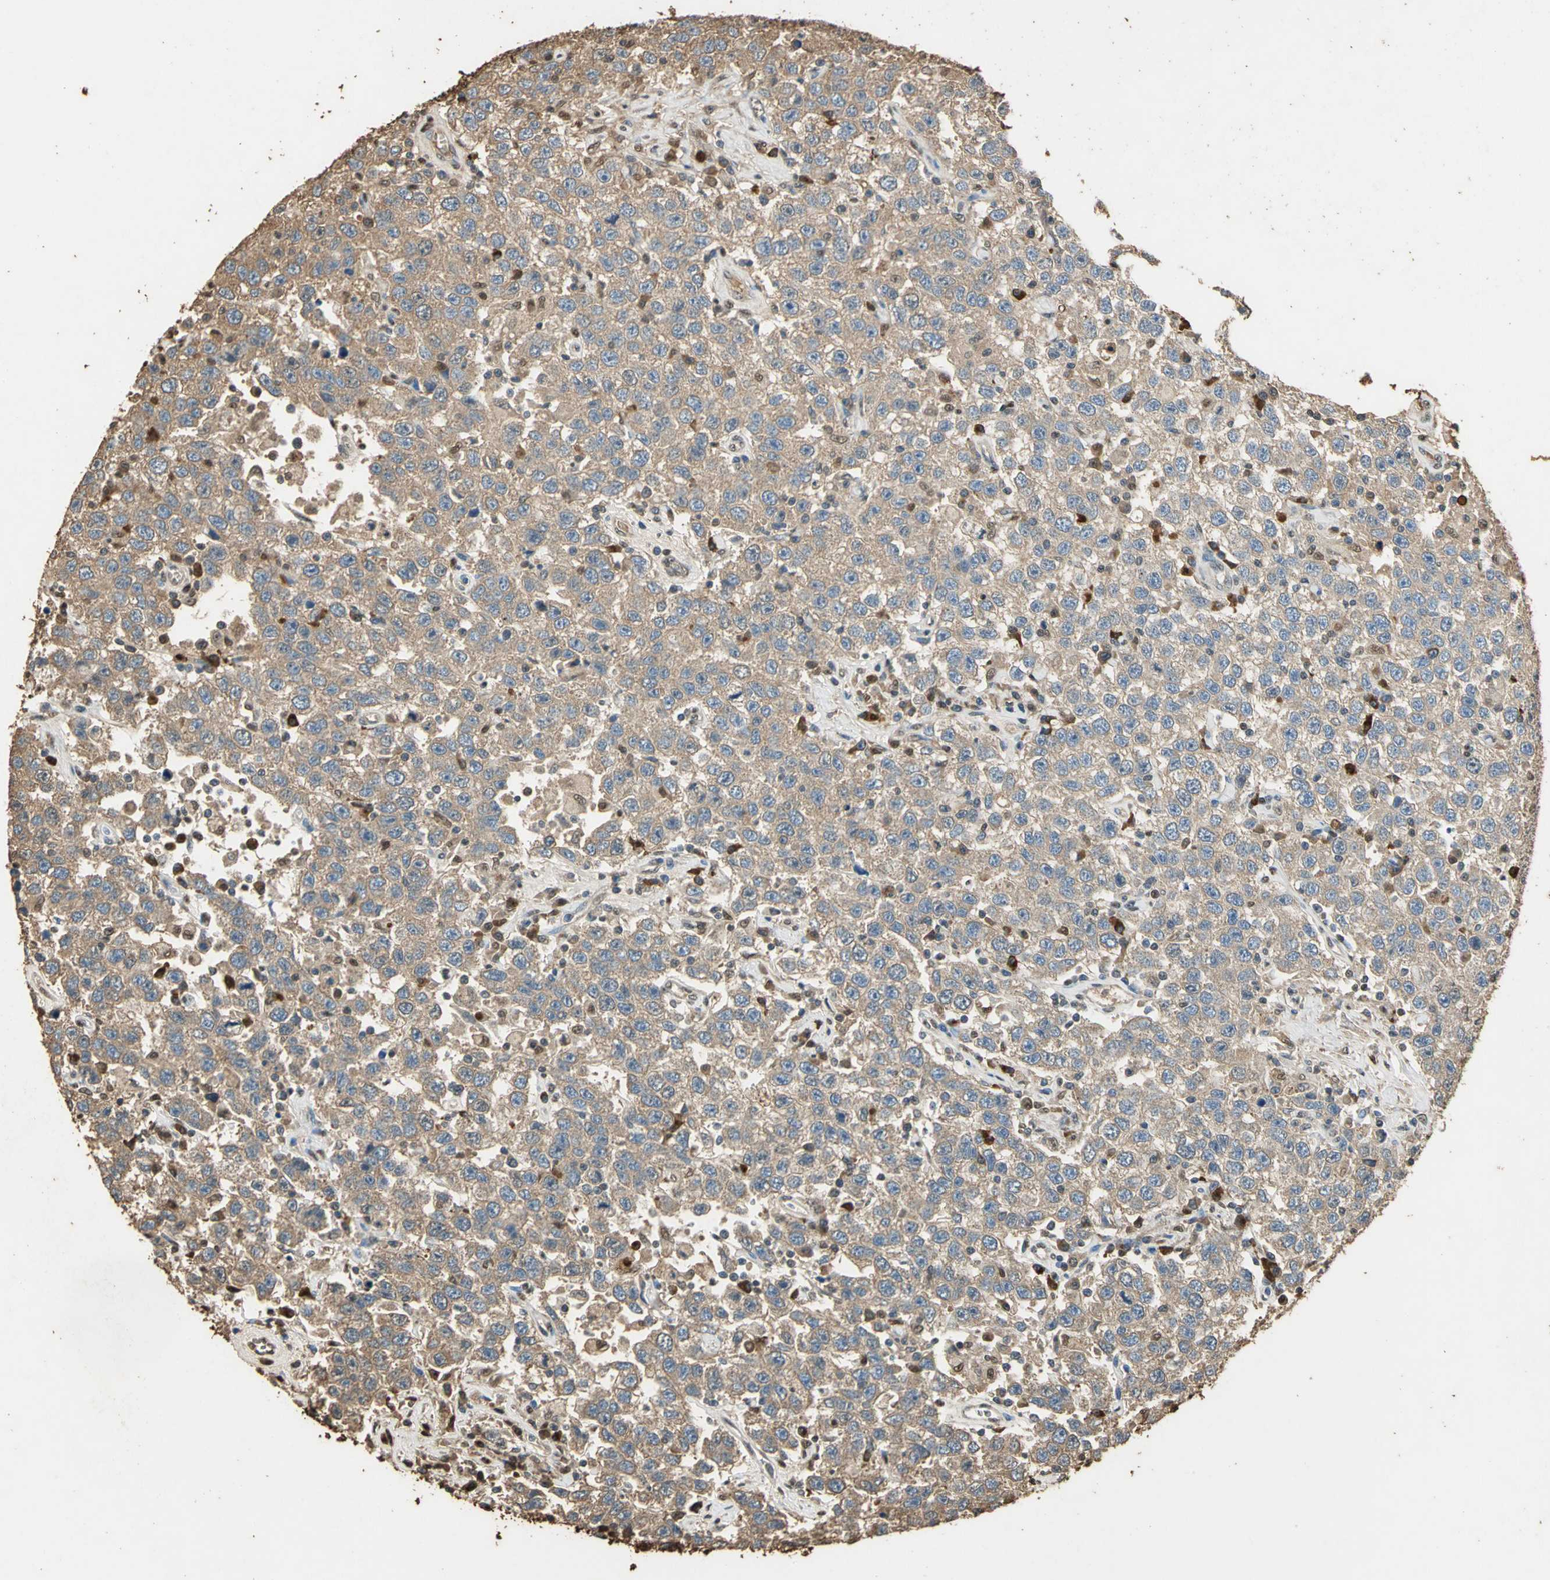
{"staining": {"intensity": "moderate", "quantity": ">75%", "location": "cytoplasmic/membranous"}, "tissue": "testis cancer", "cell_type": "Tumor cells", "image_type": "cancer", "snomed": [{"axis": "morphology", "description": "Seminoma, NOS"}, {"axis": "topography", "description": "Testis"}], "caption": "Seminoma (testis) stained for a protein (brown) exhibits moderate cytoplasmic/membranous positive staining in approximately >75% of tumor cells.", "gene": "GAPDH", "patient": {"sex": "male", "age": 41}}